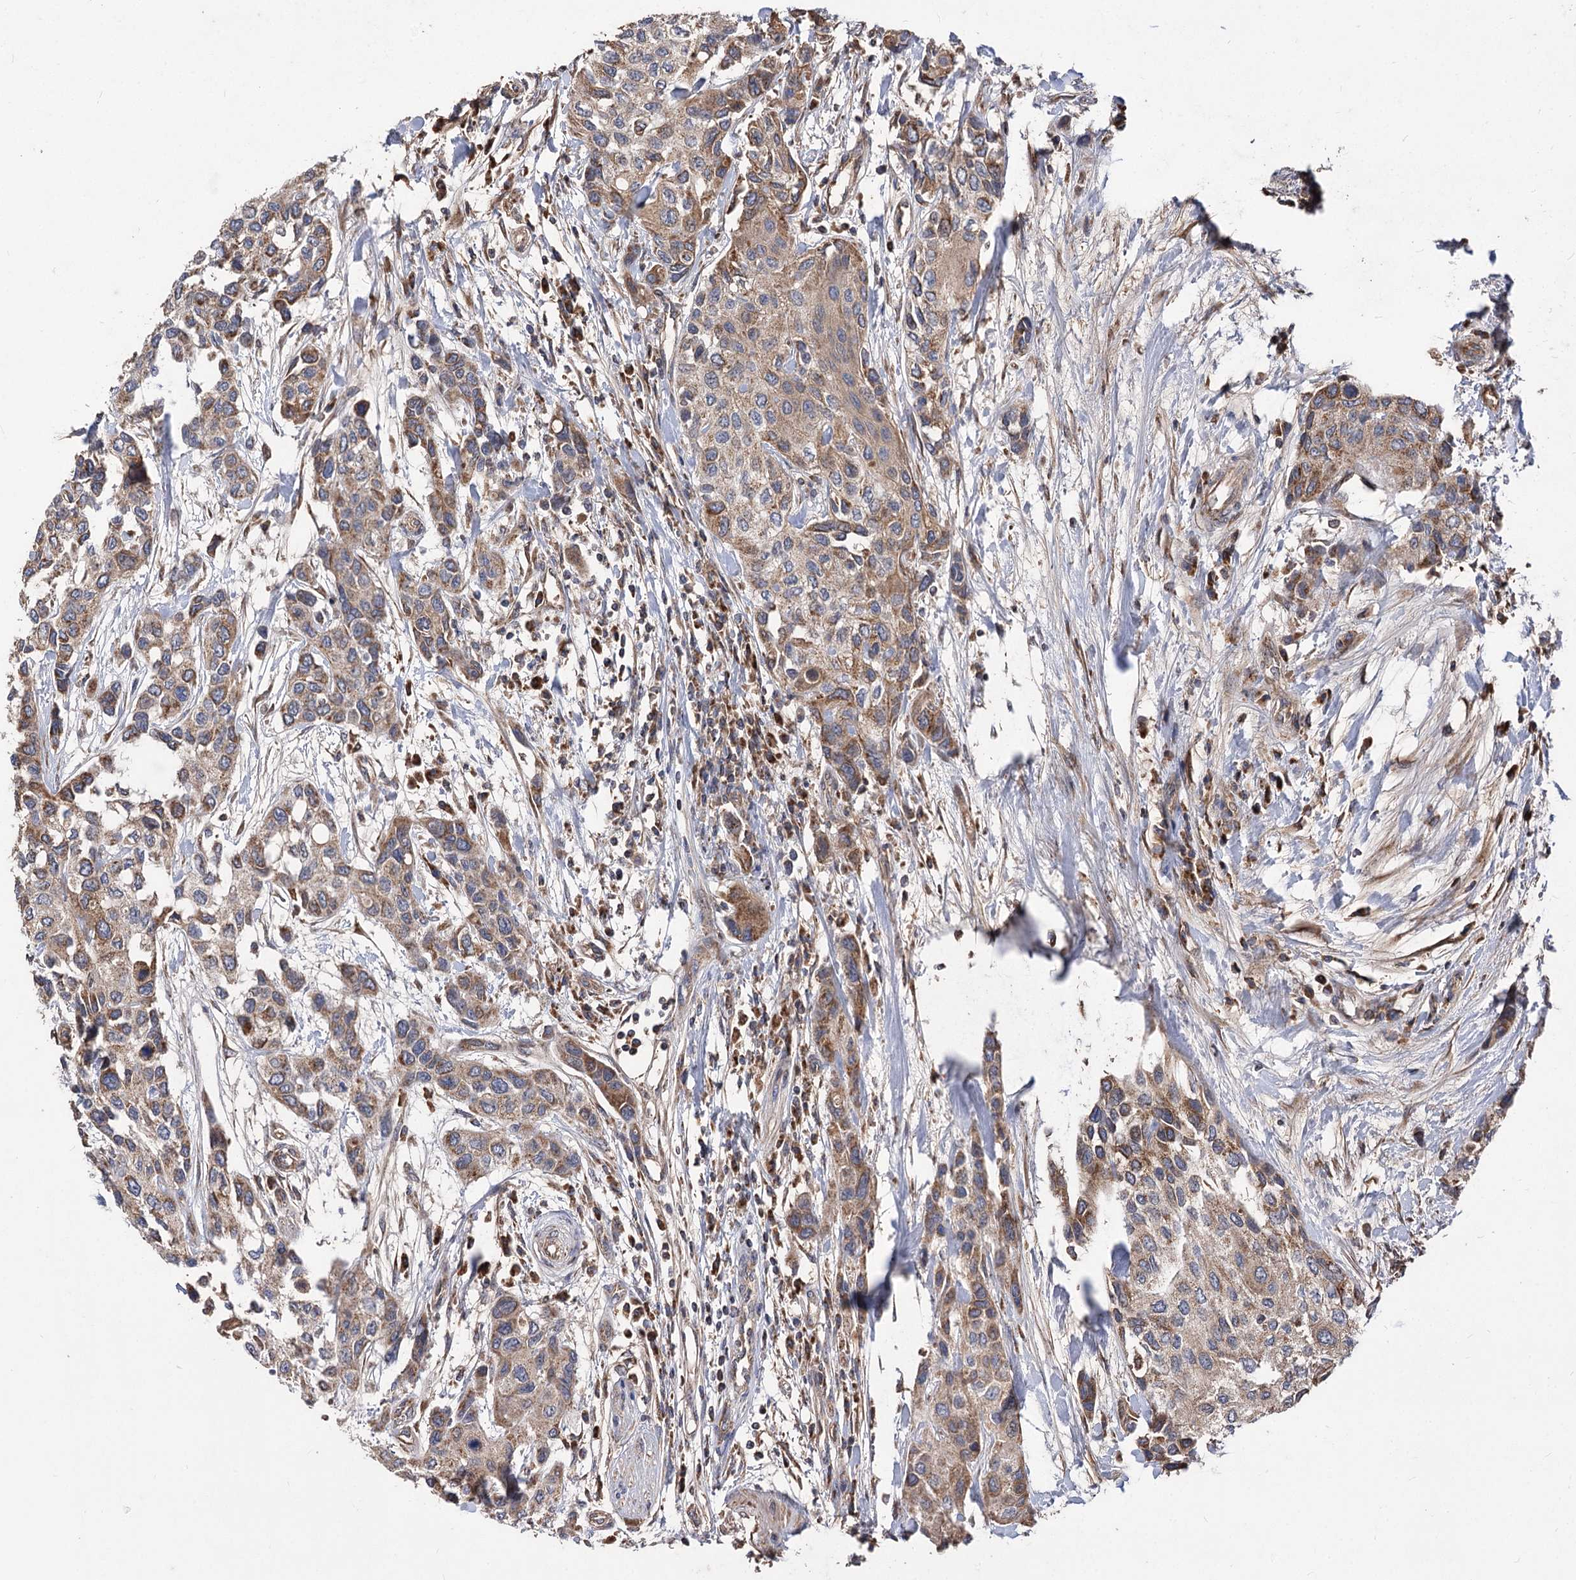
{"staining": {"intensity": "moderate", "quantity": ">75%", "location": "cytoplasmic/membranous"}, "tissue": "urothelial cancer", "cell_type": "Tumor cells", "image_type": "cancer", "snomed": [{"axis": "morphology", "description": "Normal tissue, NOS"}, {"axis": "morphology", "description": "Urothelial carcinoma, High grade"}, {"axis": "topography", "description": "Vascular tissue"}, {"axis": "topography", "description": "Urinary bladder"}], "caption": "Moderate cytoplasmic/membranous staining for a protein is appreciated in about >75% of tumor cells of urothelial carcinoma (high-grade) using immunohistochemistry.", "gene": "RASSF3", "patient": {"sex": "female", "age": 56}}